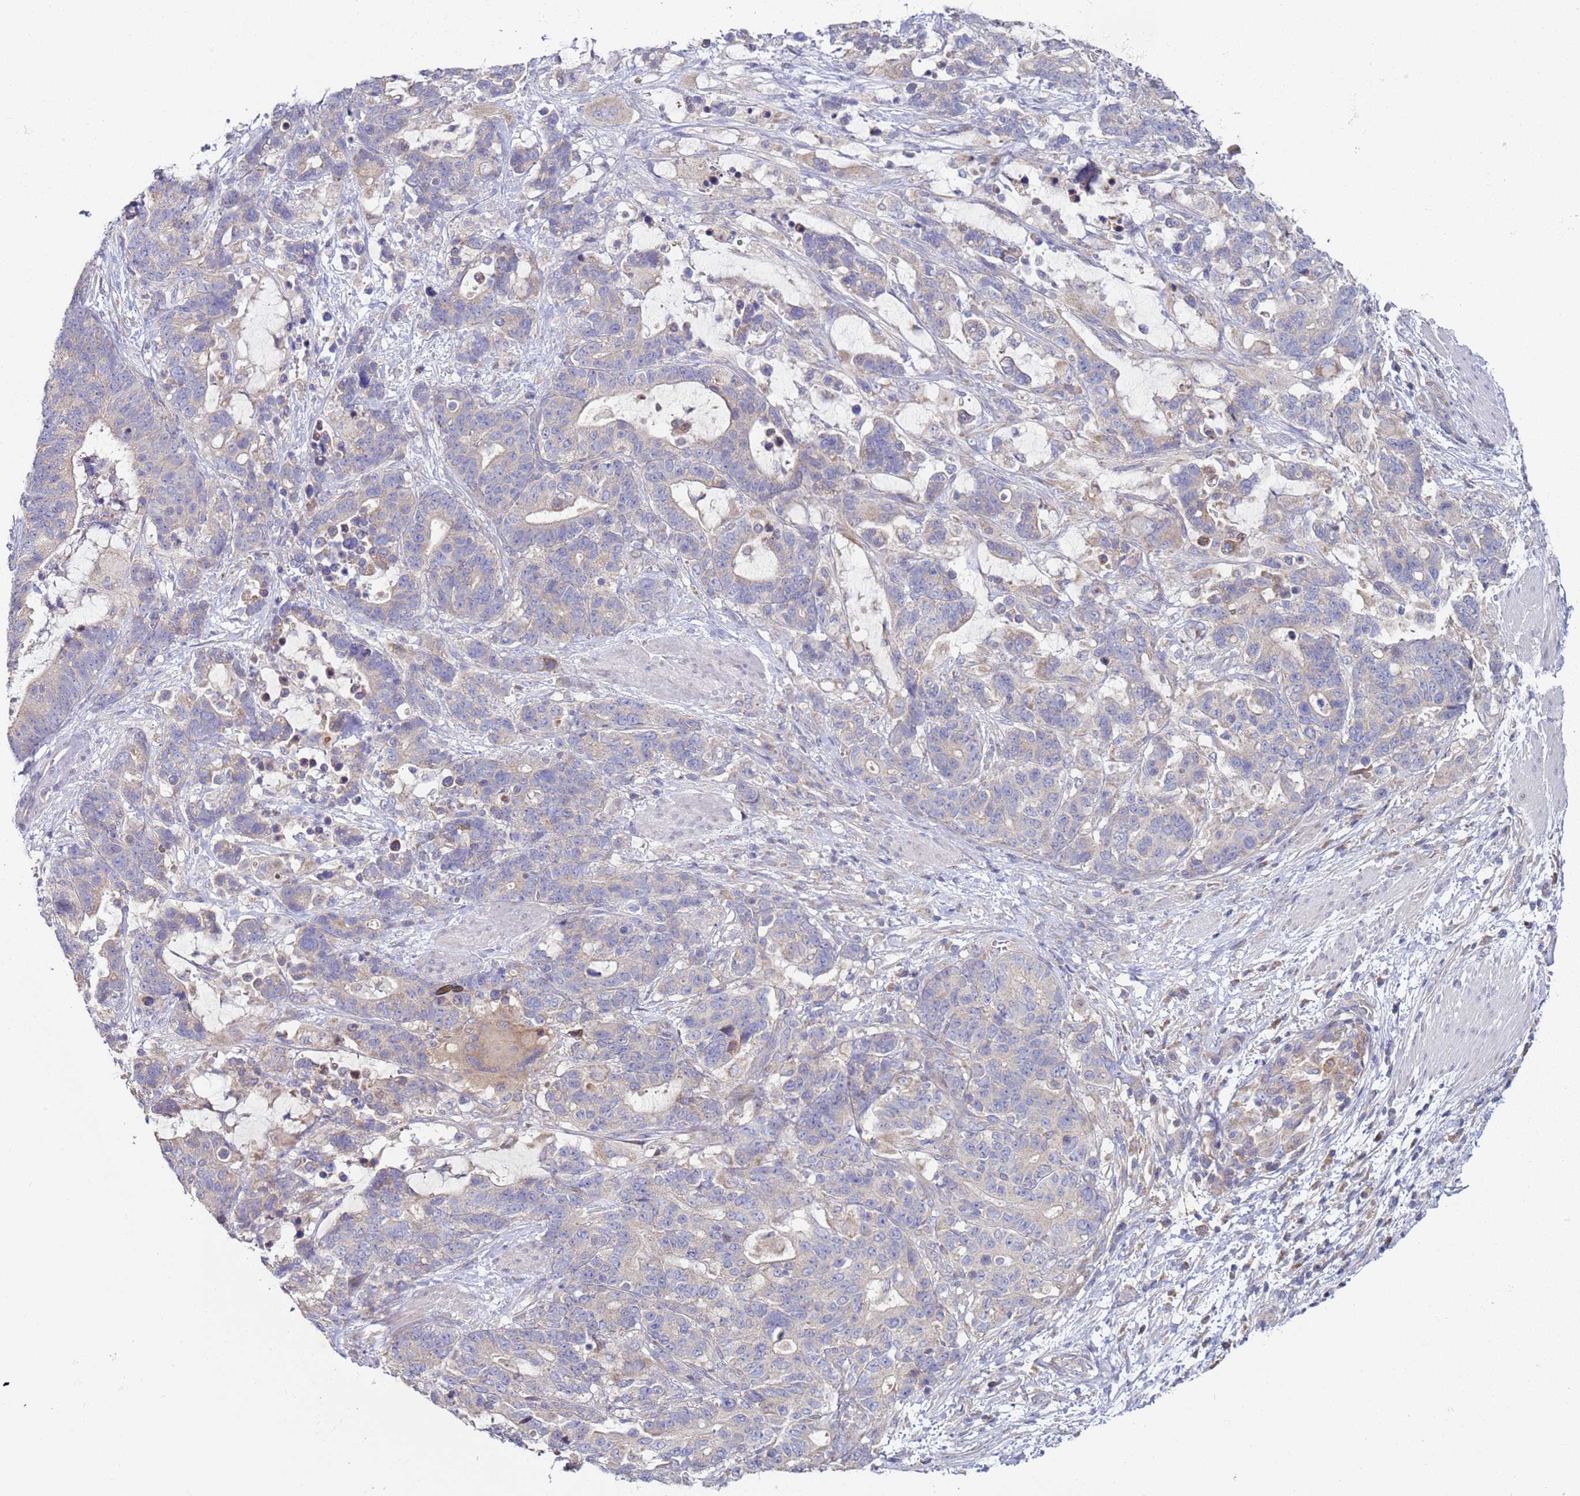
{"staining": {"intensity": "negative", "quantity": "none", "location": "none"}, "tissue": "stomach cancer", "cell_type": "Tumor cells", "image_type": "cancer", "snomed": [{"axis": "morphology", "description": "Normal tissue, NOS"}, {"axis": "morphology", "description": "Adenocarcinoma, NOS"}, {"axis": "topography", "description": "Stomach"}], "caption": "A micrograph of stomach cancer (adenocarcinoma) stained for a protein exhibits no brown staining in tumor cells.", "gene": "DIP2B", "patient": {"sex": "female", "age": 64}}